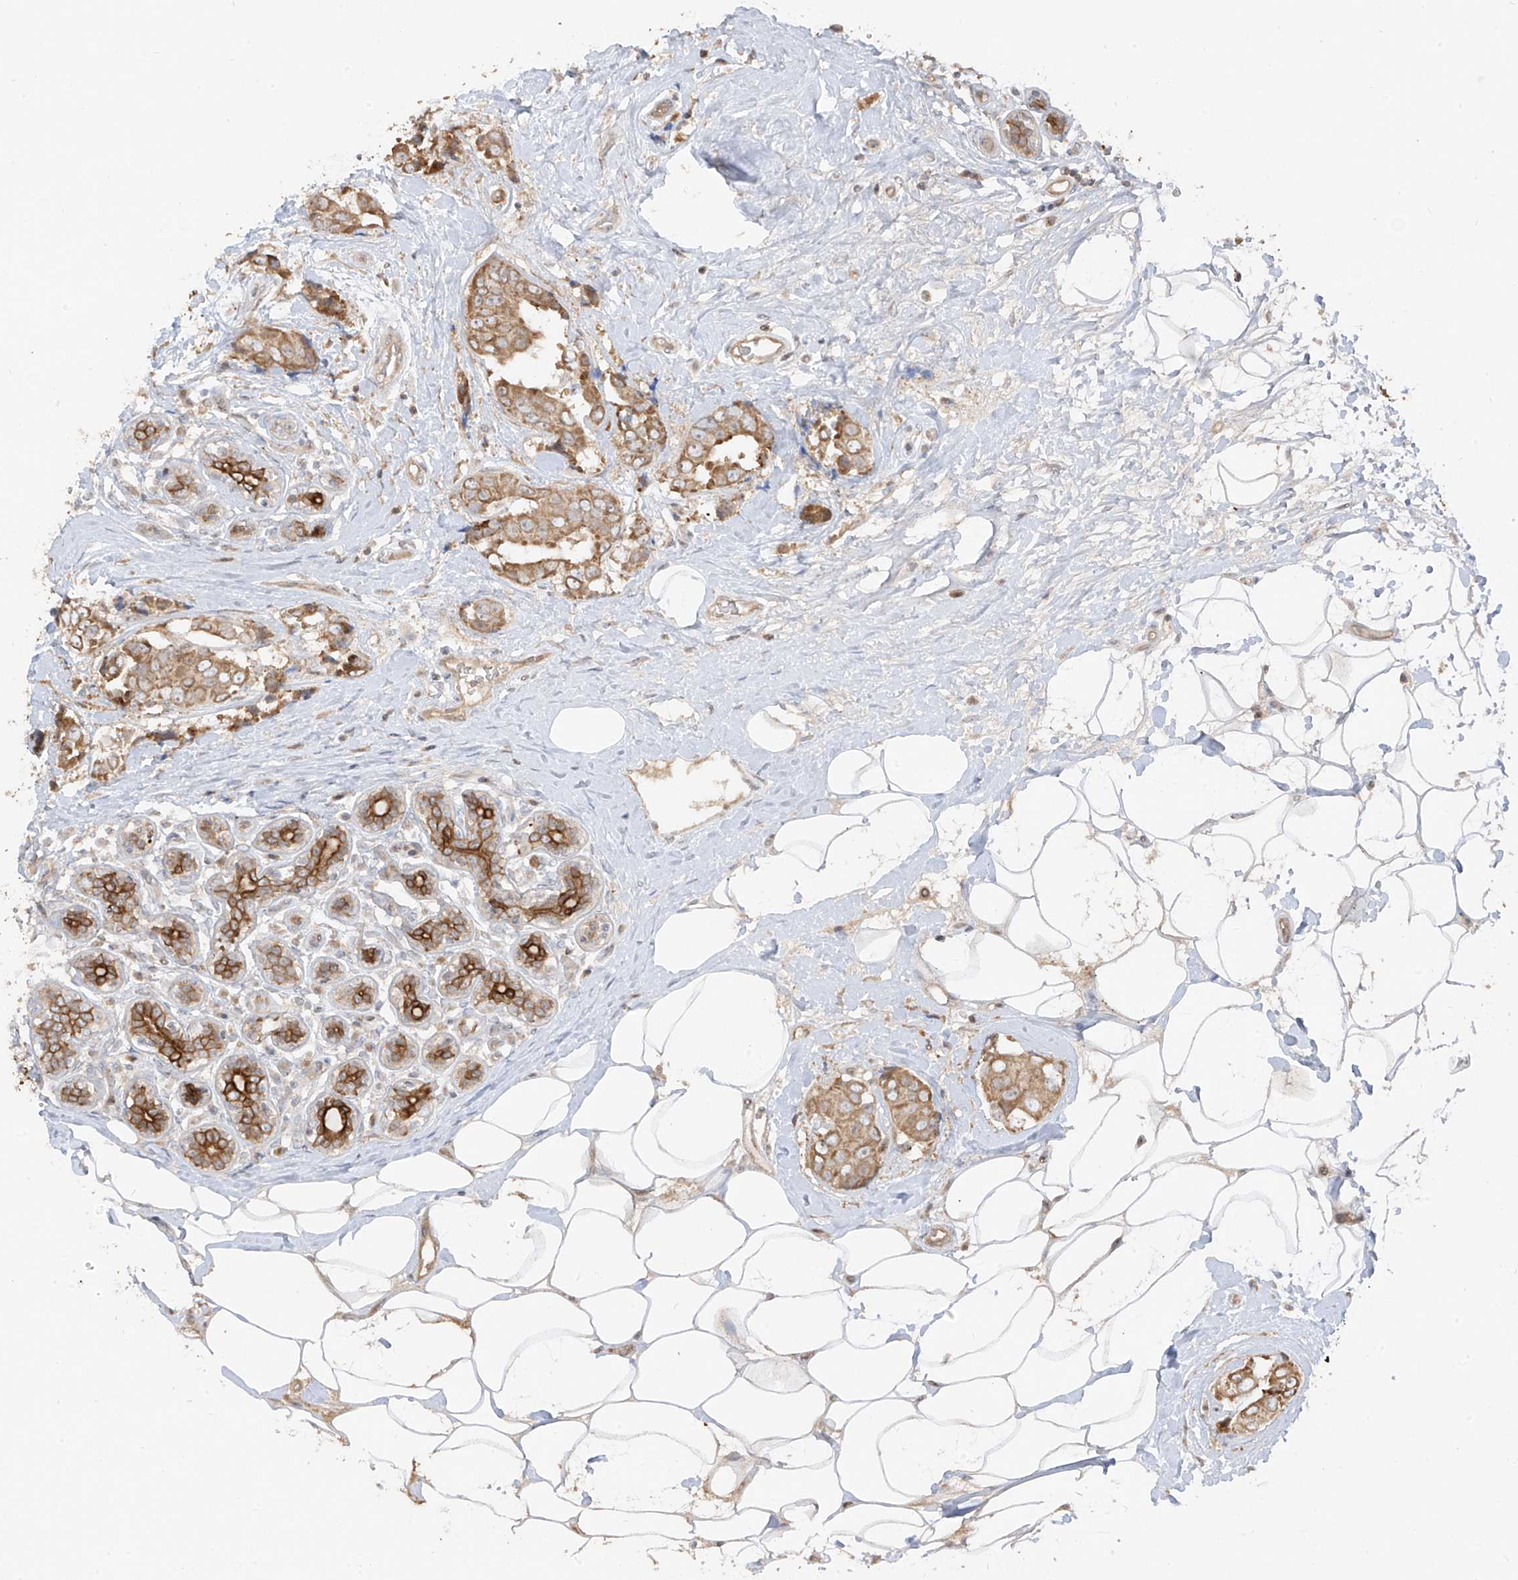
{"staining": {"intensity": "moderate", "quantity": ">75%", "location": "cytoplasmic/membranous"}, "tissue": "breast cancer", "cell_type": "Tumor cells", "image_type": "cancer", "snomed": [{"axis": "morphology", "description": "Normal tissue, NOS"}, {"axis": "morphology", "description": "Duct carcinoma"}, {"axis": "topography", "description": "Breast"}], "caption": "A micrograph of human invasive ductal carcinoma (breast) stained for a protein reveals moderate cytoplasmic/membranous brown staining in tumor cells. (IHC, brightfield microscopy, high magnification).", "gene": "COLGALT2", "patient": {"sex": "female", "age": 39}}